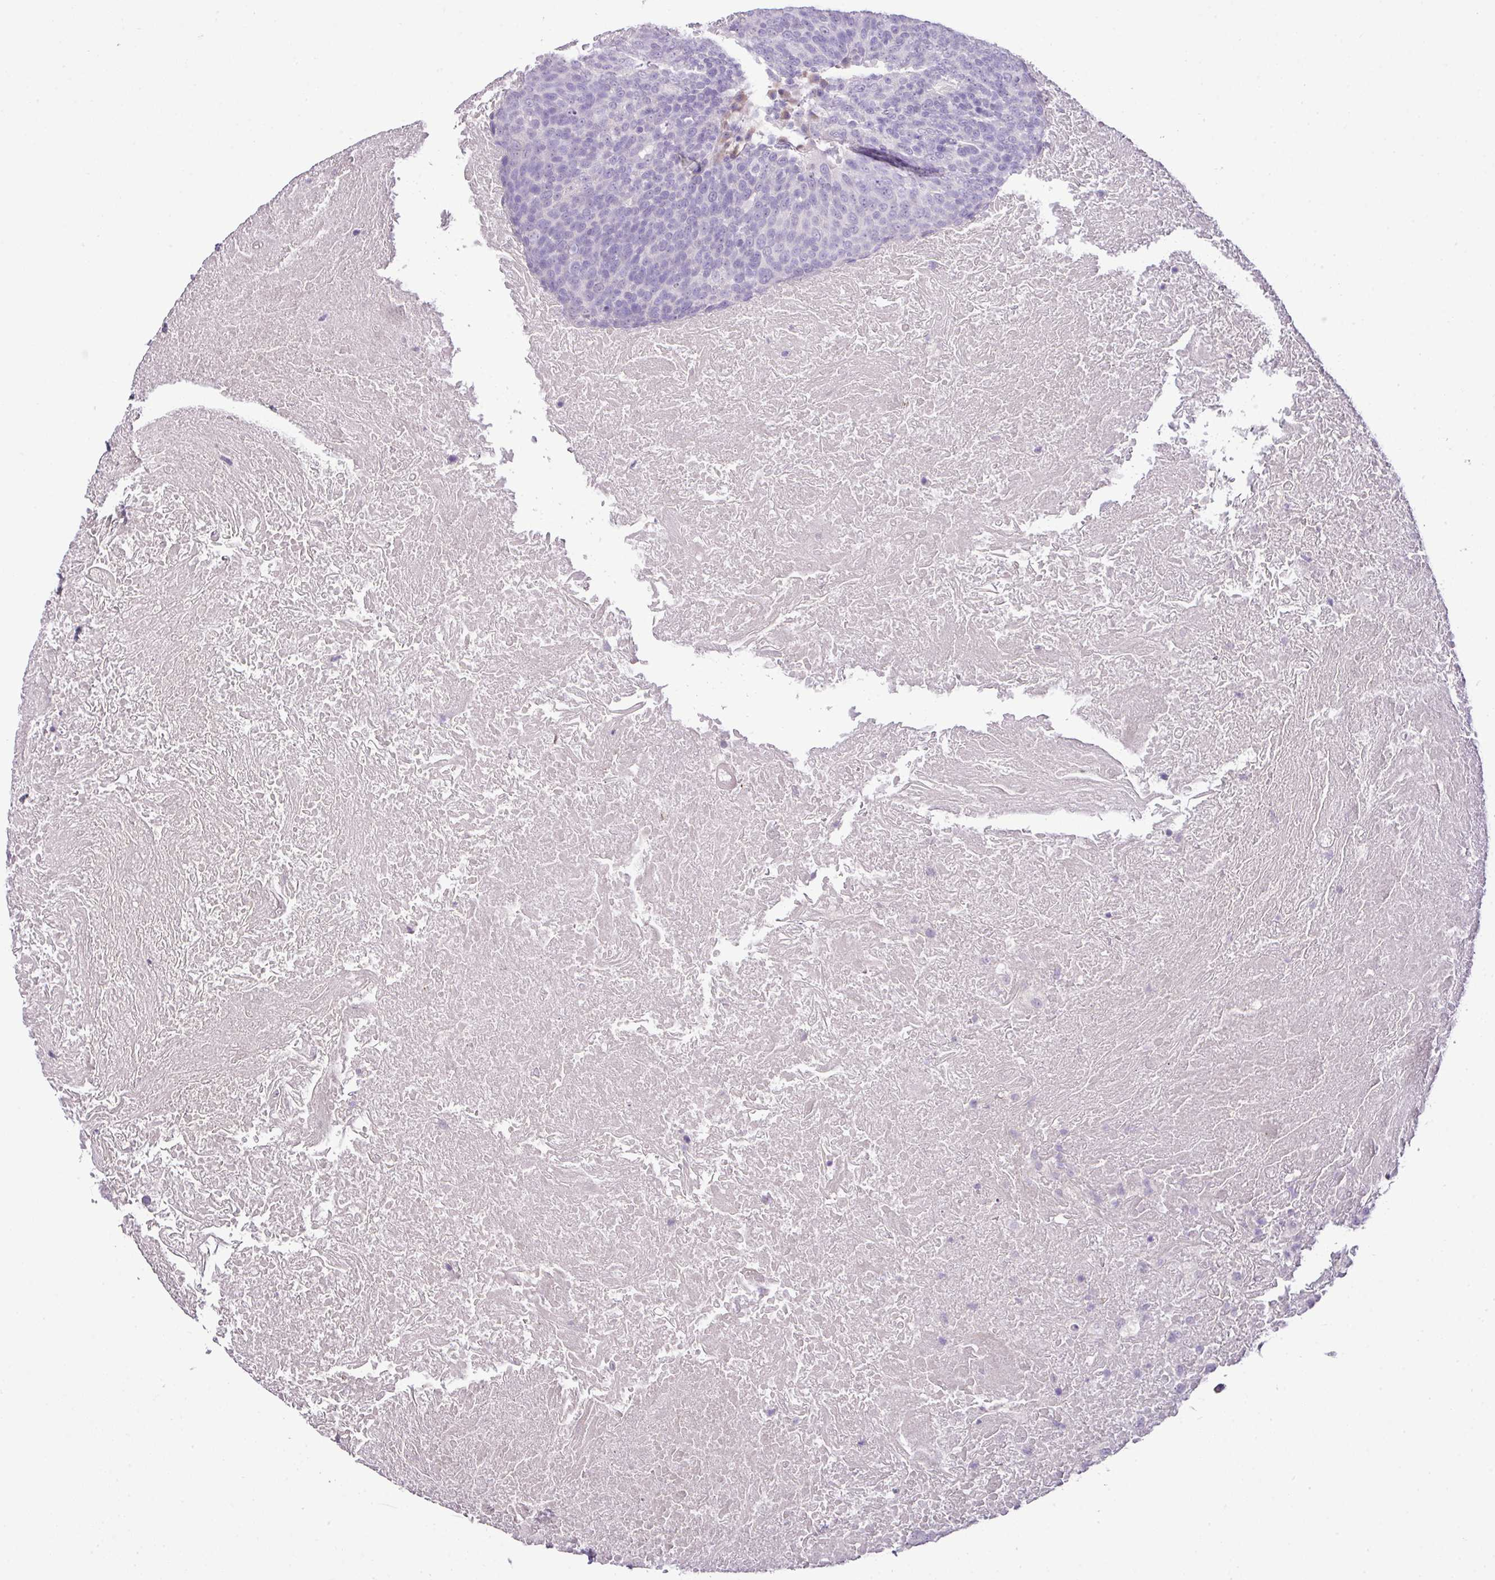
{"staining": {"intensity": "negative", "quantity": "none", "location": "none"}, "tissue": "head and neck cancer", "cell_type": "Tumor cells", "image_type": "cancer", "snomed": [{"axis": "morphology", "description": "Squamous cell carcinoma, NOS"}, {"axis": "morphology", "description": "Squamous cell carcinoma, metastatic, NOS"}, {"axis": "topography", "description": "Lymph node"}, {"axis": "topography", "description": "Head-Neck"}], "caption": "Immunohistochemistry (IHC) micrograph of human metastatic squamous cell carcinoma (head and neck) stained for a protein (brown), which exhibits no staining in tumor cells.", "gene": "DIP2A", "patient": {"sex": "male", "age": 62}}